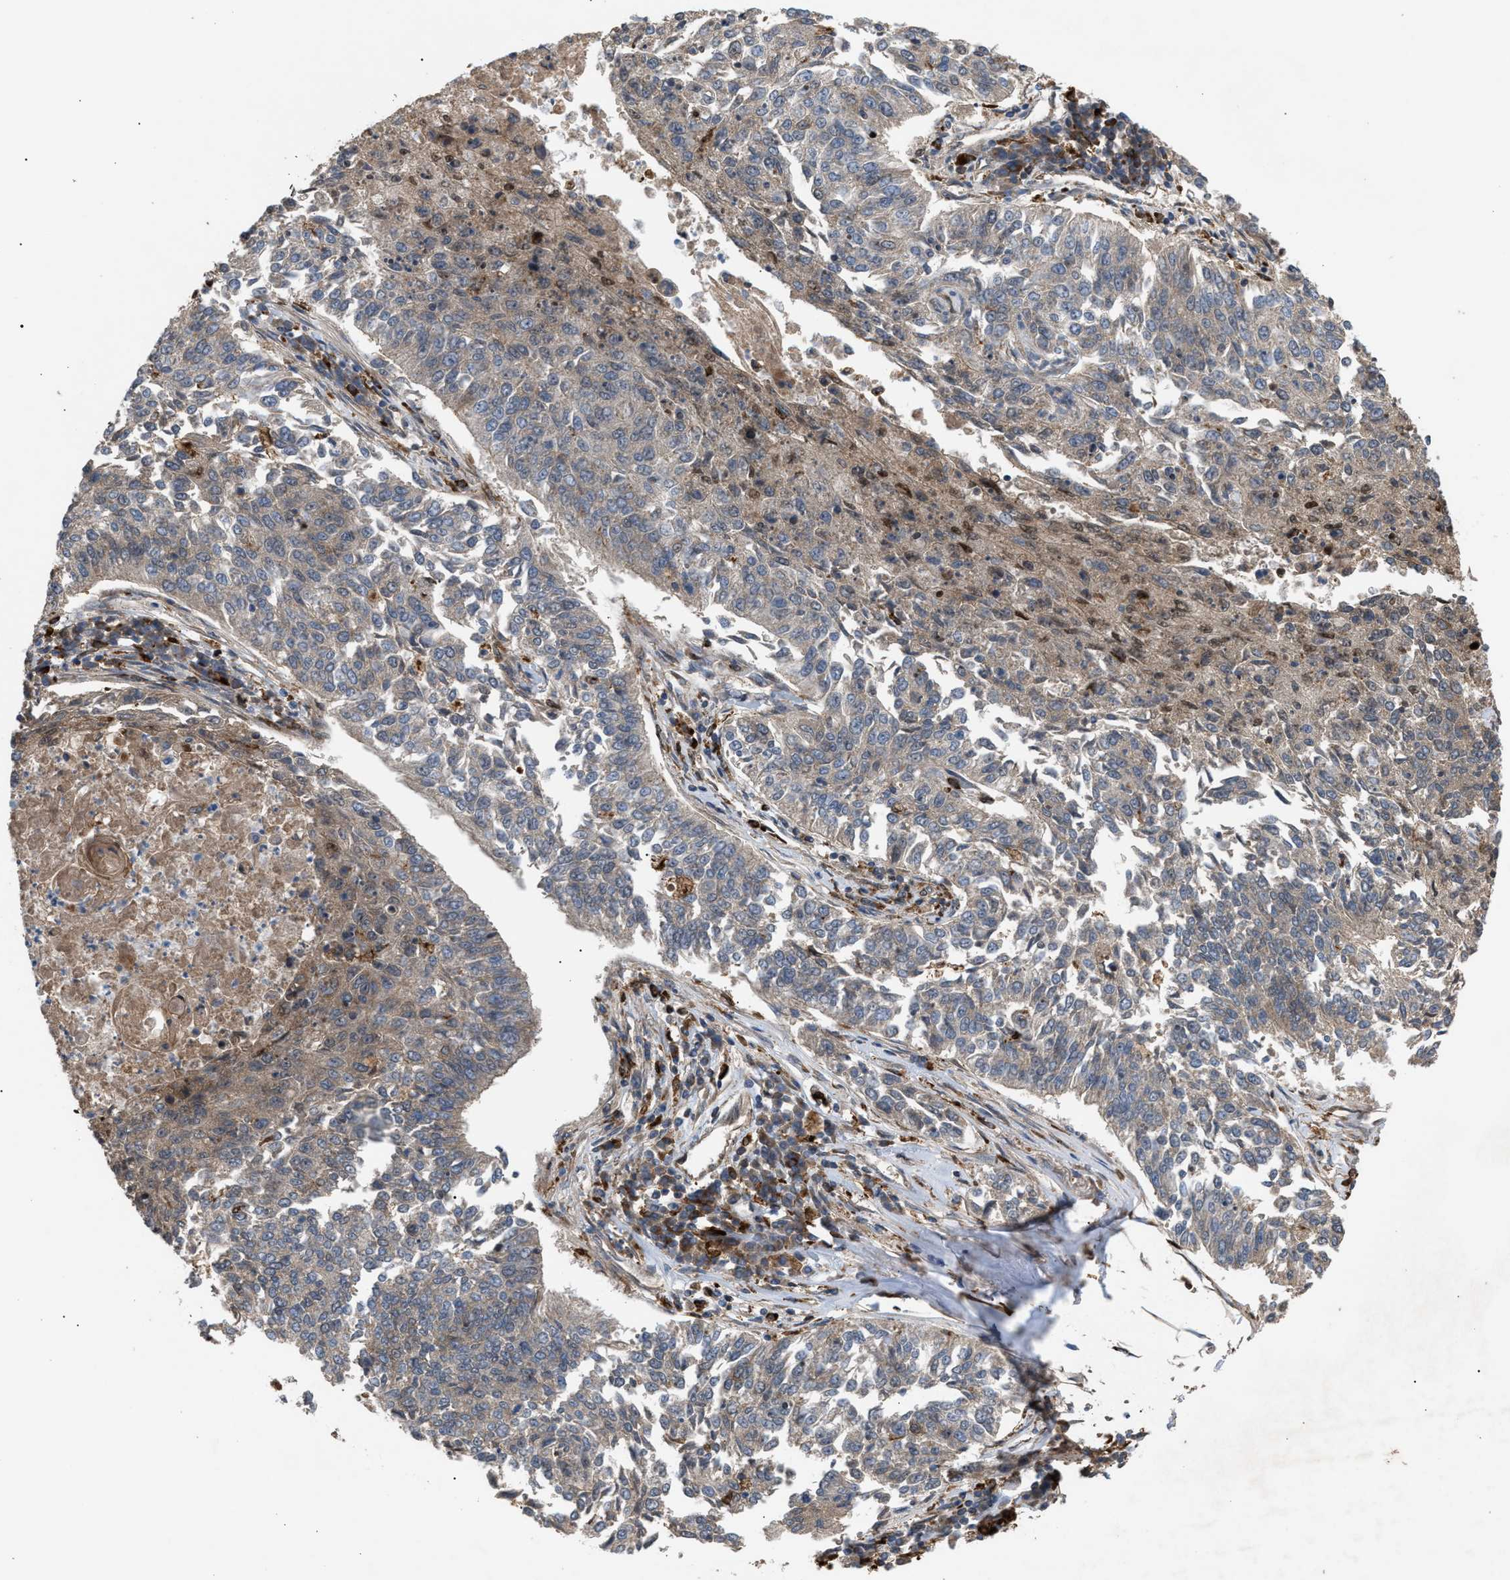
{"staining": {"intensity": "weak", "quantity": "<25%", "location": "cytoplasmic/membranous"}, "tissue": "lung cancer", "cell_type": "Tumor cells", "image_type": "cancer", "snomed": [{"axis": "morphology", "description": "Normal tissue, NOS"}, {"axis": "morphology", "description": "Squamous cell carcinoma, NOS"}, {"axis": "topography", "description": "Cartilage tissue"}, {"axis": "topography", "description": "Bronchus"}, {"axis": "topography", "description": "Lung"}], "caption": "Human lung squamous cell carcinoma stained for a protein using immunohistochemistry shows no positivity in tumor cells.", "gene": "GCC1", "patient": {"sex": "female", "age": 49}}